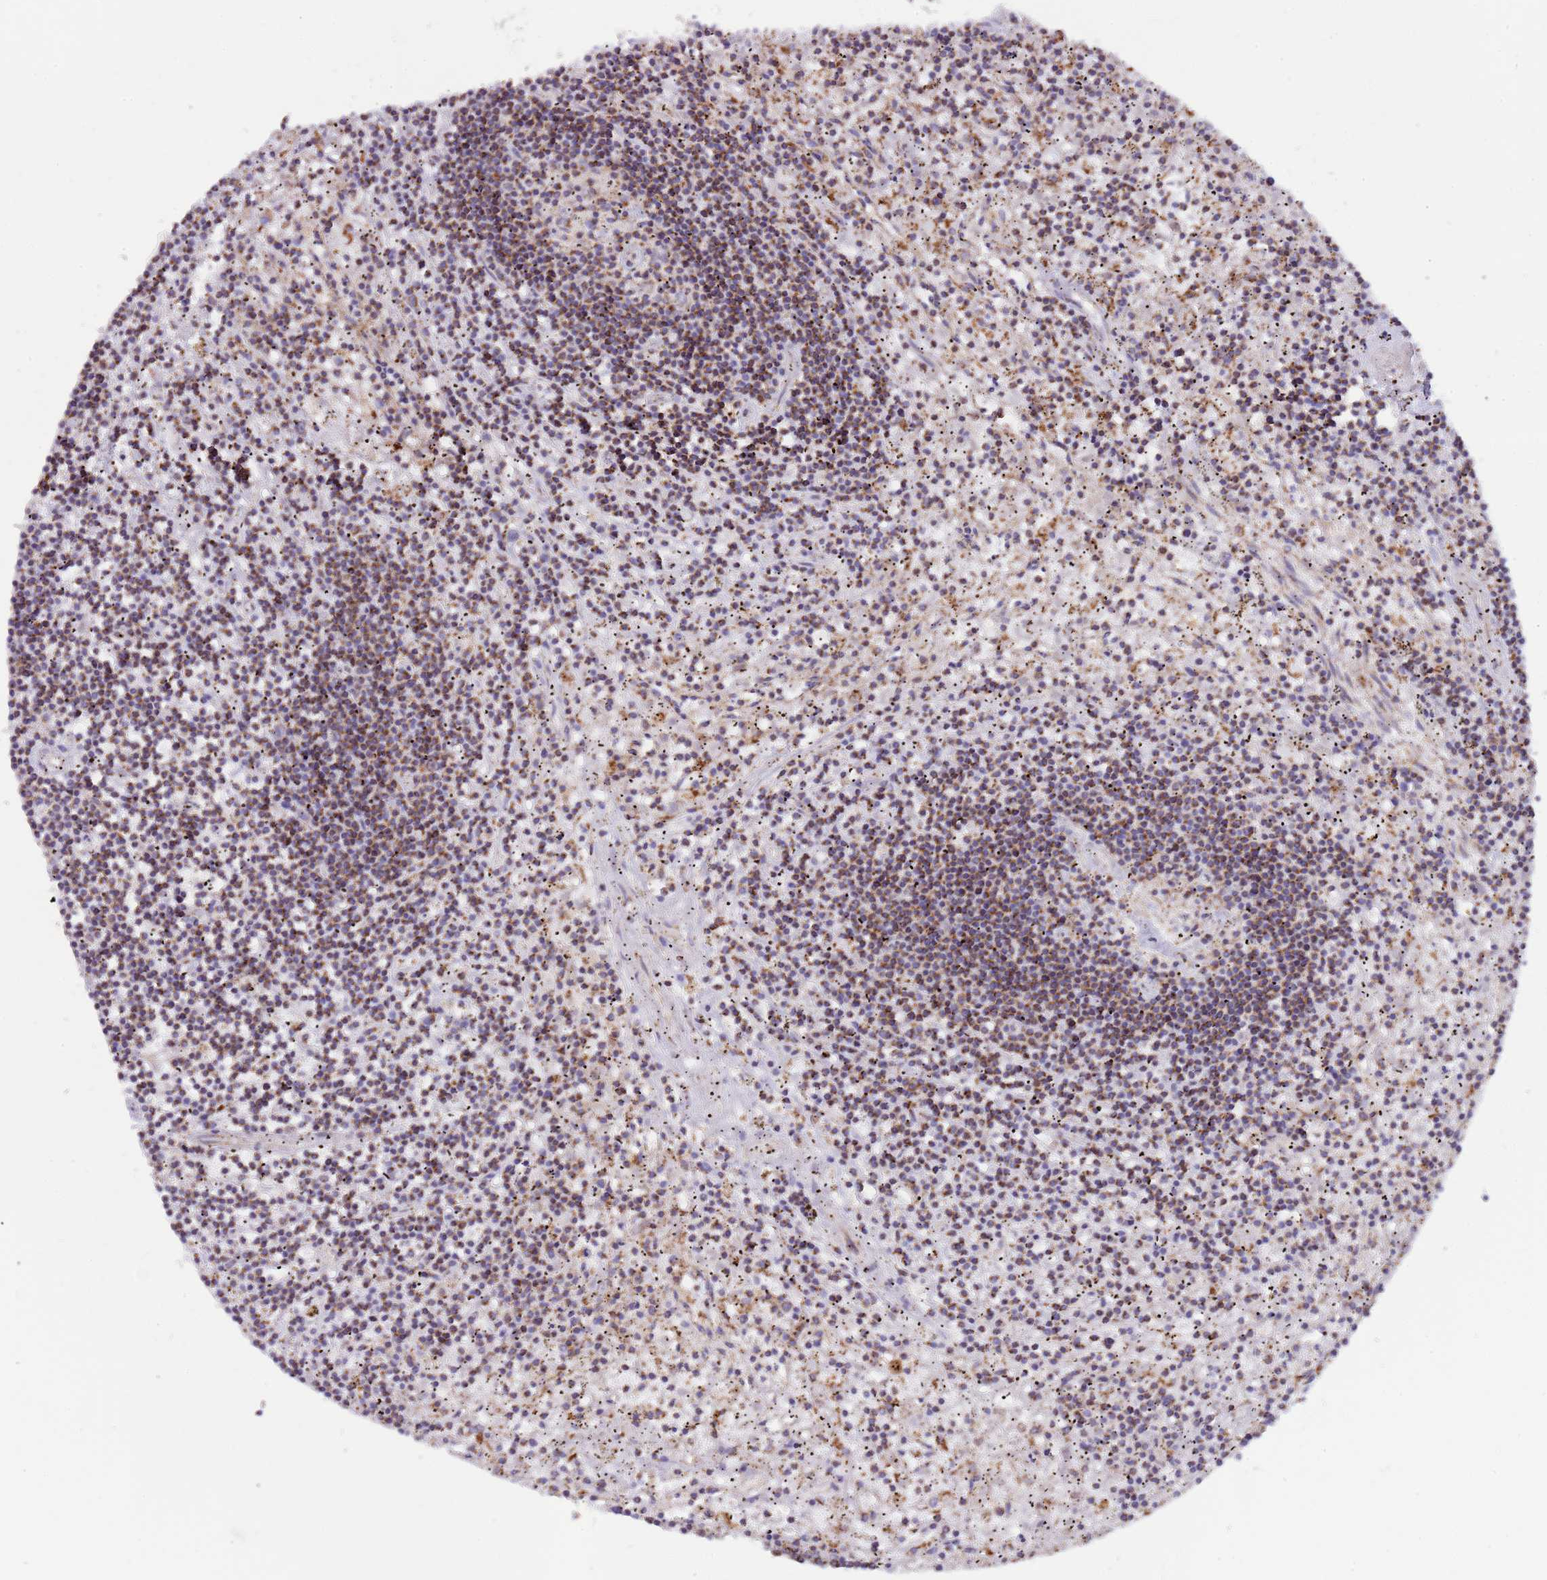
{"staining": {"intensity": "moderate", "quantity": ">75%", "location": "cytoplasmic/membranous"}, "tissue": "lymphoma", "cell_type": "Tumor cells", "image_type": "cancer", "snomed": [{"axis": "morphology", "description": "Malignant lymphoma, non-Hodgkin's type, Low grade"}, {"axis": "topography", "description": "Spleen"}], "caption": "Immunohistochemistry photomicrograph of neoplastic tissue: human lymphoma stained using immunohistochemistry displays medium levels of moderate protein expression localized specifically in the cytoplasmic/membranous of tumor cells, appearing as a cytoplasmic/membranous brown color.", "gene": "LHX6", "patient": {"sex": "male", "age": 76}}